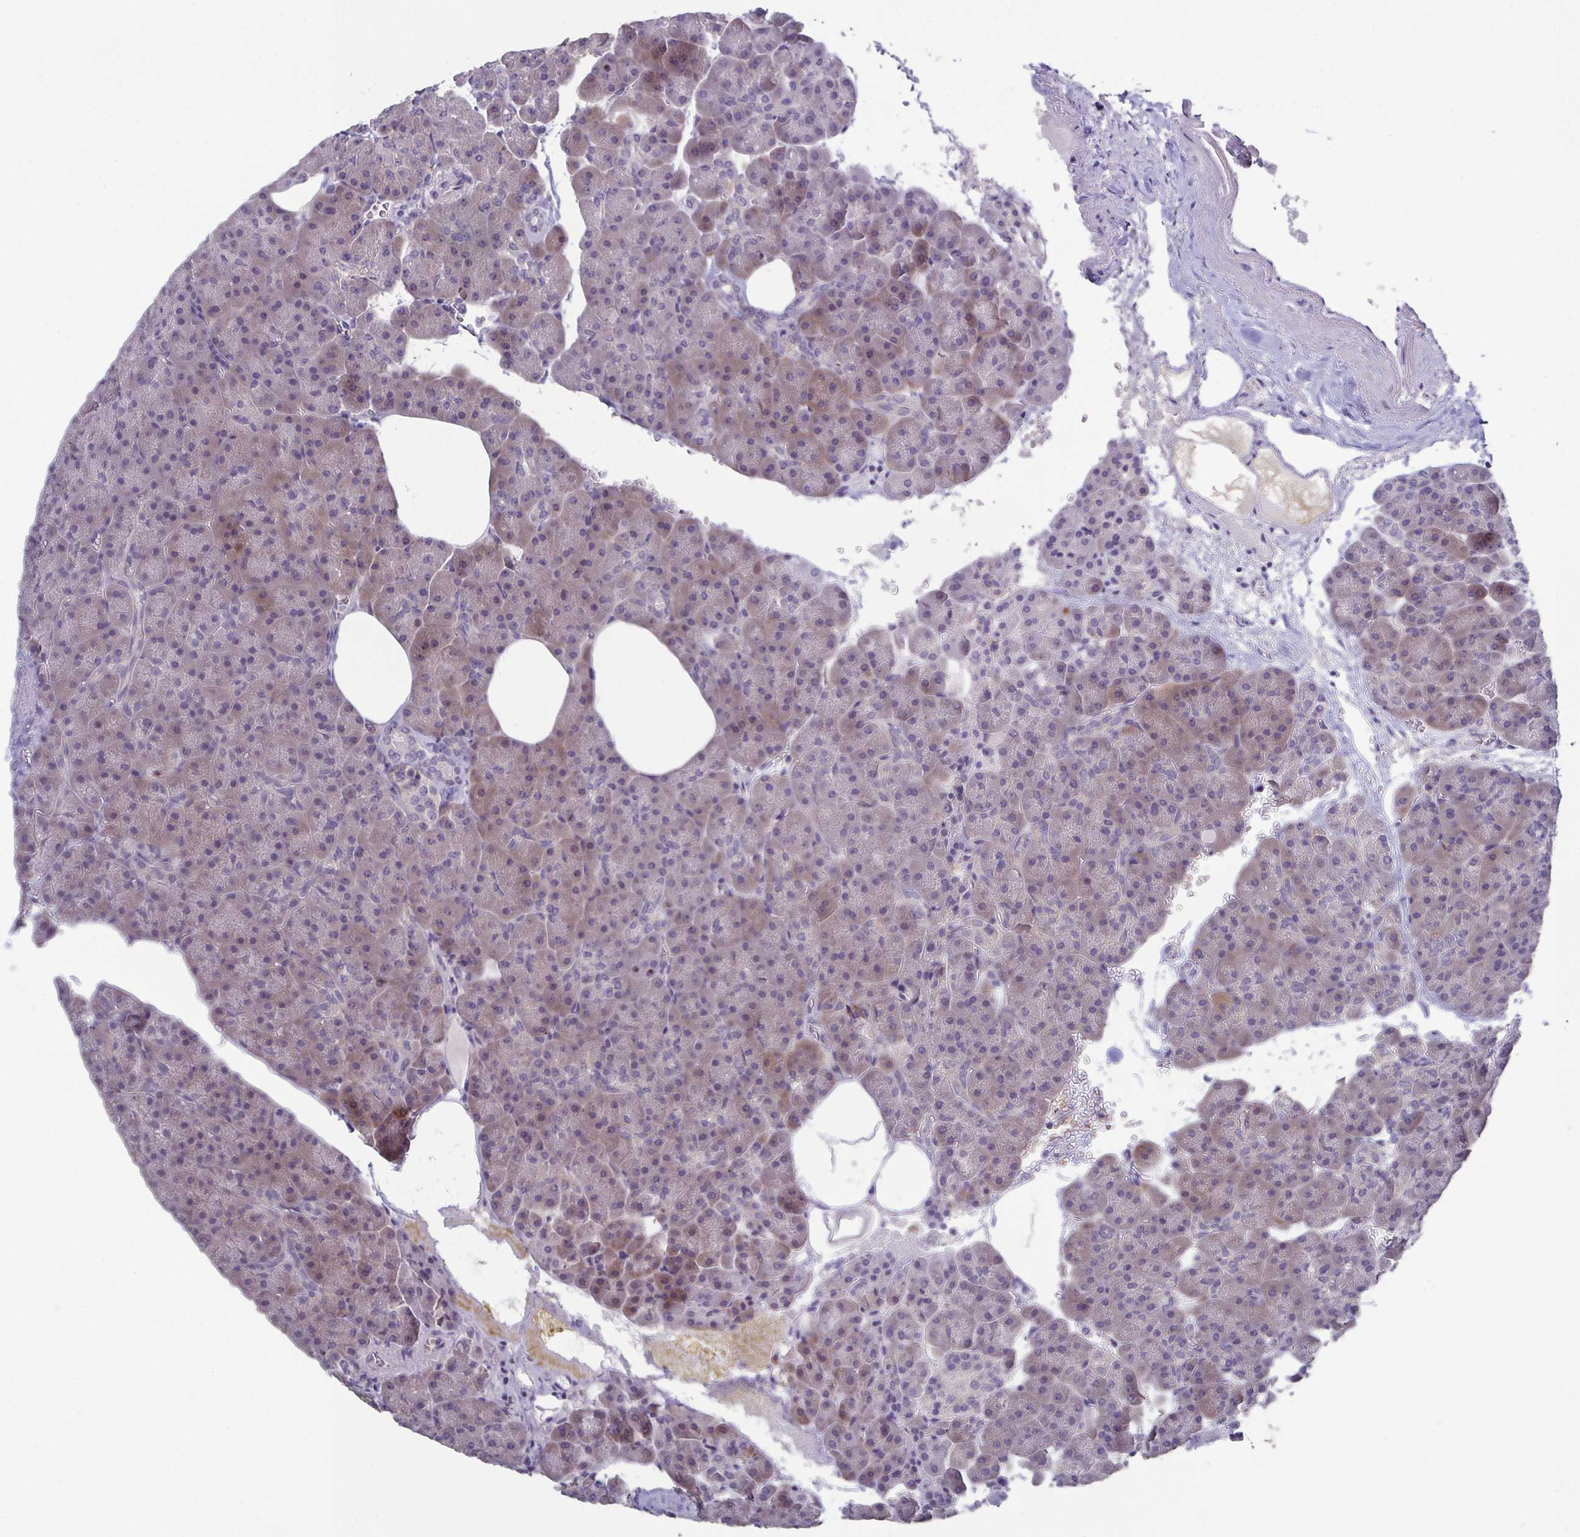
{"staining": {"intensity": "weak", "quantity": "25%-75%", "location": "cytoplasmic/membranous"}, "tissue": "pancreas", "cell_type": "Exocrine glandular cells", "image_type": "normal", "snomed": [{"axis": "morphology", "description": "Normal tissue, NOS"}, {"axis": "topography", "description": "Pancreas"}], "caption": "DAB (3,3'-diaminobenzidine) immunohistochemical staining of normal pancreas shows weak cytoplasmic/membranous protein expression in about 25%-75% of exocrine glandular cells.", "gene": "GLDC", "patient": {"sex": "female", "age": 74}}